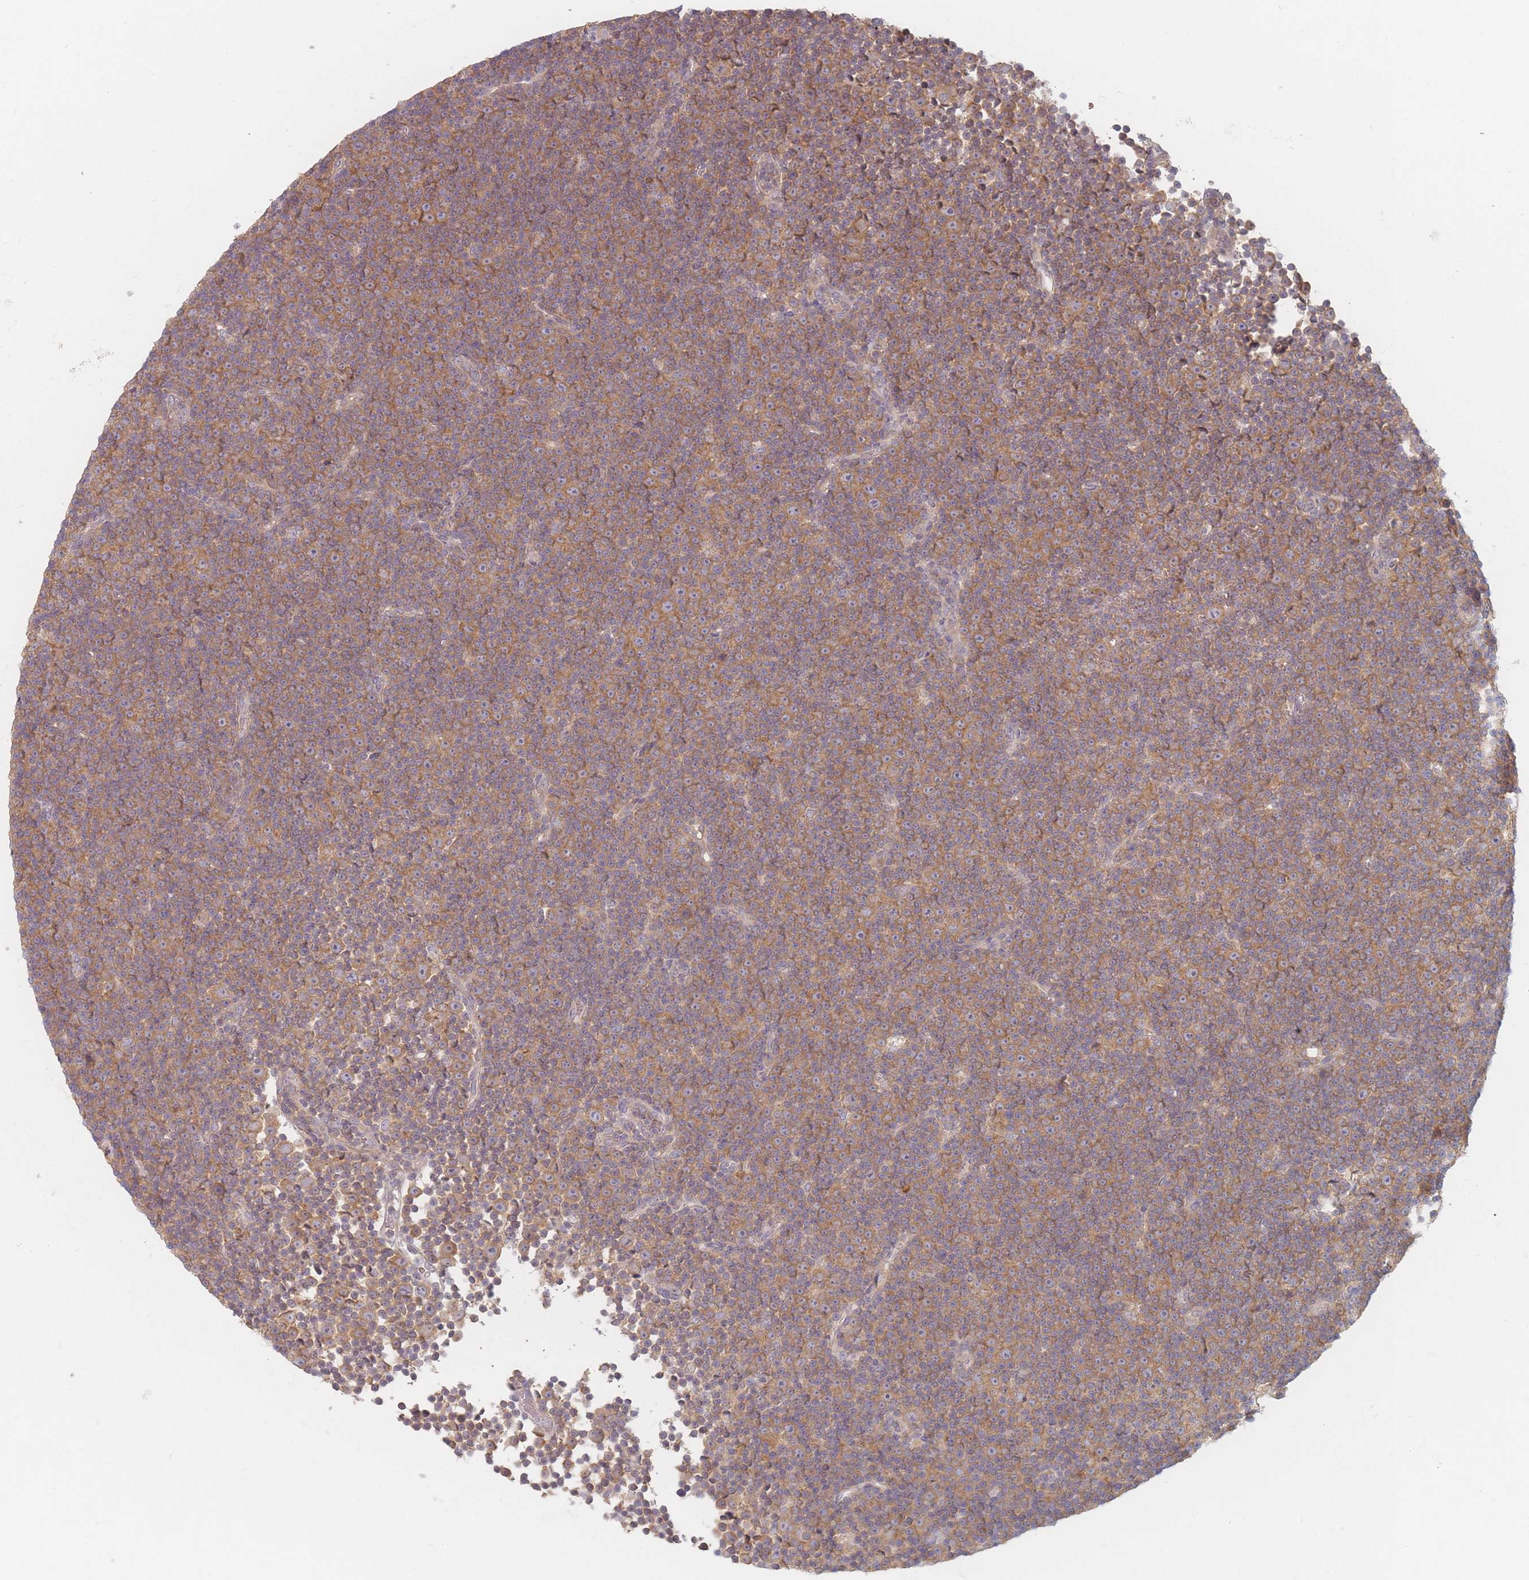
{"staining": {"intensity": "moderate", "quantity": ">75%", "location": "cytoplasmic/membranous"}, "tissue": "lymphoma", "cell_type": "Tumor cells", "image_type": "cancer", "snomed": [{"axis": "morphology", "description": "Malignant lymphoma, non-Hodgkin's type, Low grade"}, {"axis": "topography", "description": "Lymph node"}], "caption": "The image demonstrates immunohistochemical staining of low-grade malignant lymphoma, non-Hodgkin's type. There is moderate cytoplasmic/membranous positivity is present in about >75% of tumor cells. (DAB (3,3'-diaminobenzidine) = brown stain, brightfield microscopy at high magnification).", "gene": "SLC35F3", "patient": {"sex": "female", "age": 67}}